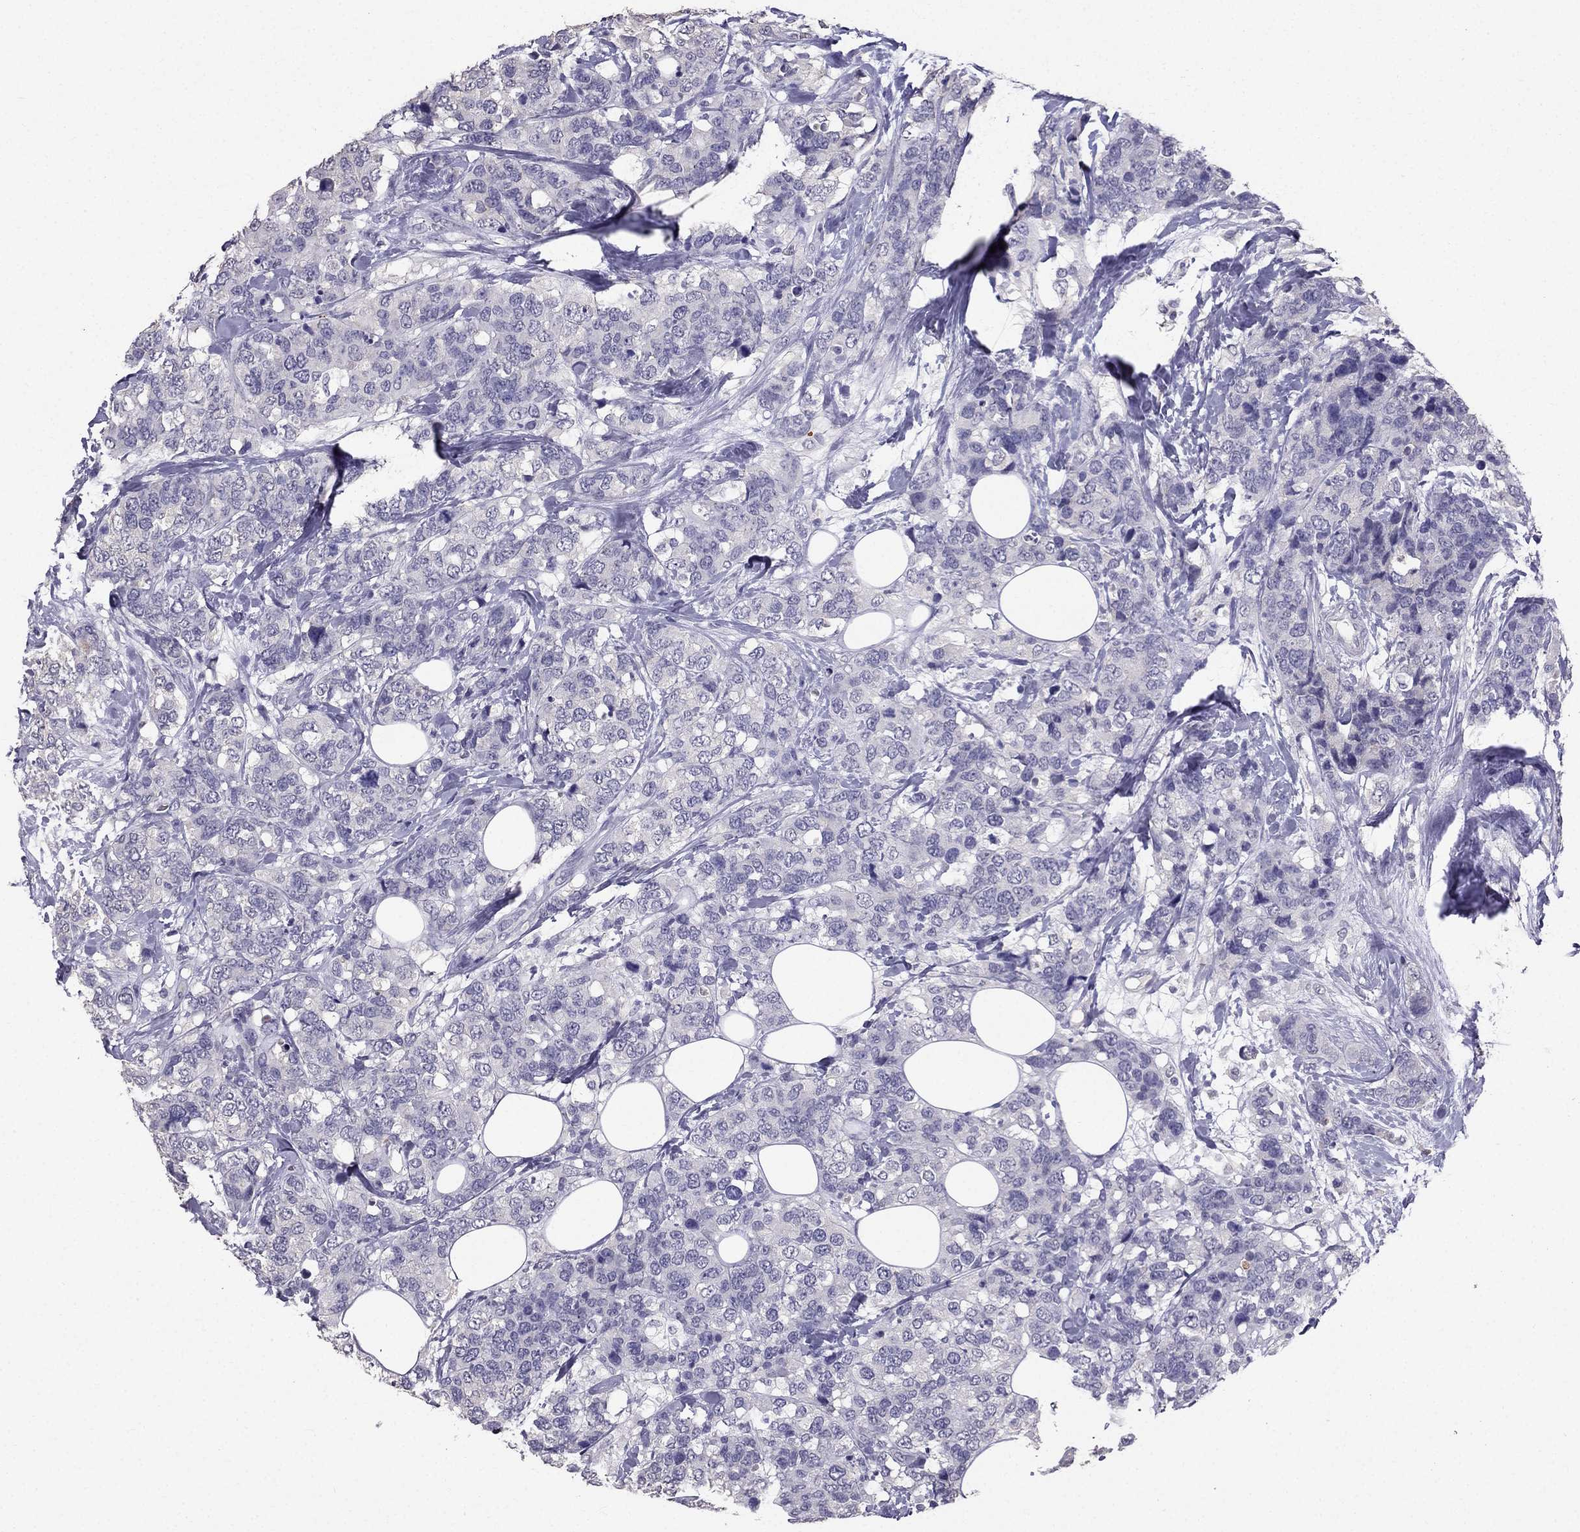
{"staining": {"intensity": "negative", "quantity": "none", "location": "none"}, "tissue": "breast cancer", "cell_type": "Tumor cells", "image_type": "cancer", "snomed": [{"axis": "morphology", "description": "Lobular carcinoma"}, {"axis": "topography", "description": "Breast"}], "caption": "Immunohistochemistry (IHC) photomicrograph of breast cancer (lobular carcinoma) stained for a protein (brown), which shows no expression in tumor cells.", "gene": "SCG5", "patient": {"sex": "female", "age": 59}}